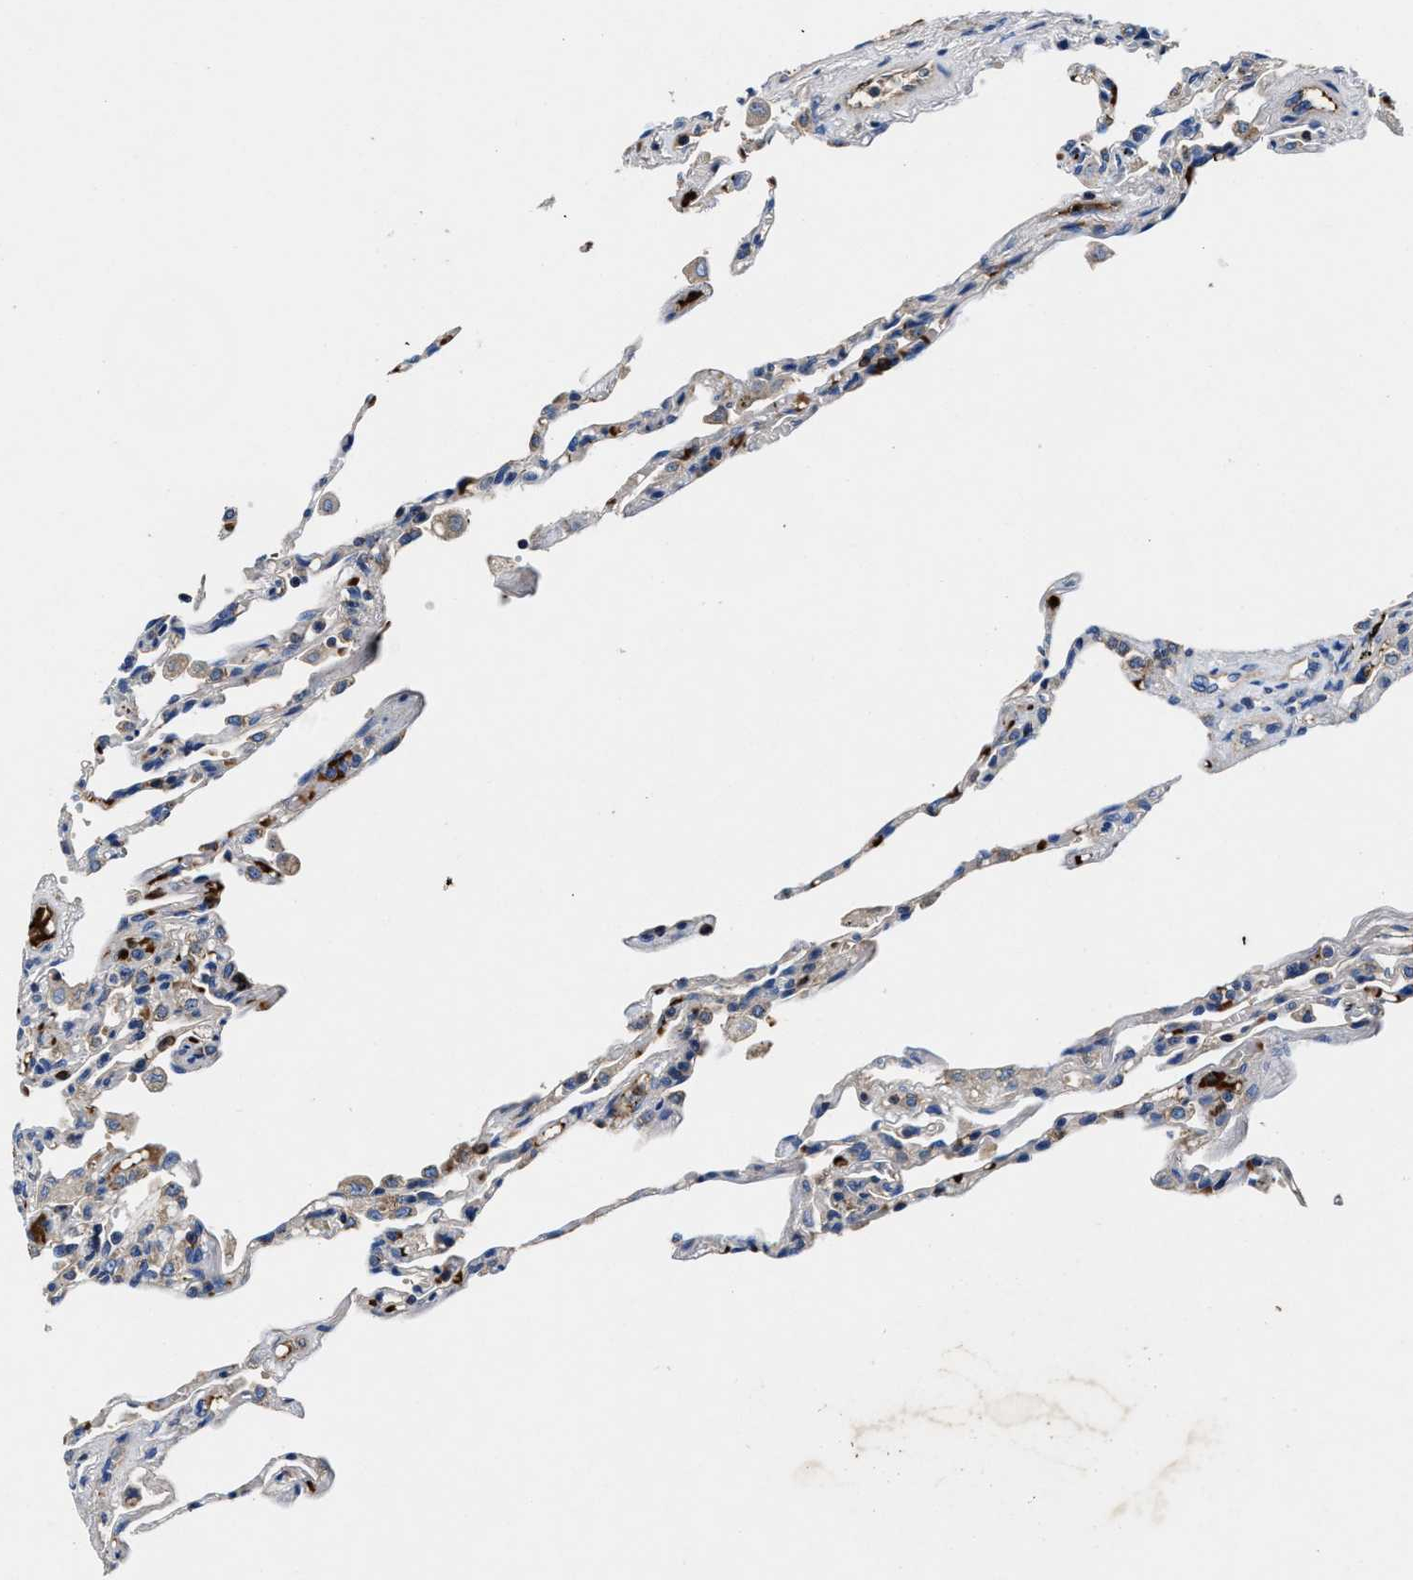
{"staining": {"intensity": "weak", "quantity": "<25%", "location": "cytoplasmic/membranous"}, "tissue": "lung", "cell_type": "Alveolar cells", "image_type": "normal", "snomed": [{"axis": "morphology", "description": "Normal tissue, NOS"}, {"axis": "topography", "description": "Lung"}], "caption": "Alveolar cells show no significant protein staining in benign lung. (Stains: DAB IHC with hematoxylin counter stain, Microscopy: brightfield microscopy at high magnification).", "gene": "PHLPP1", "patient": {"sex": "male", "age": 59}}